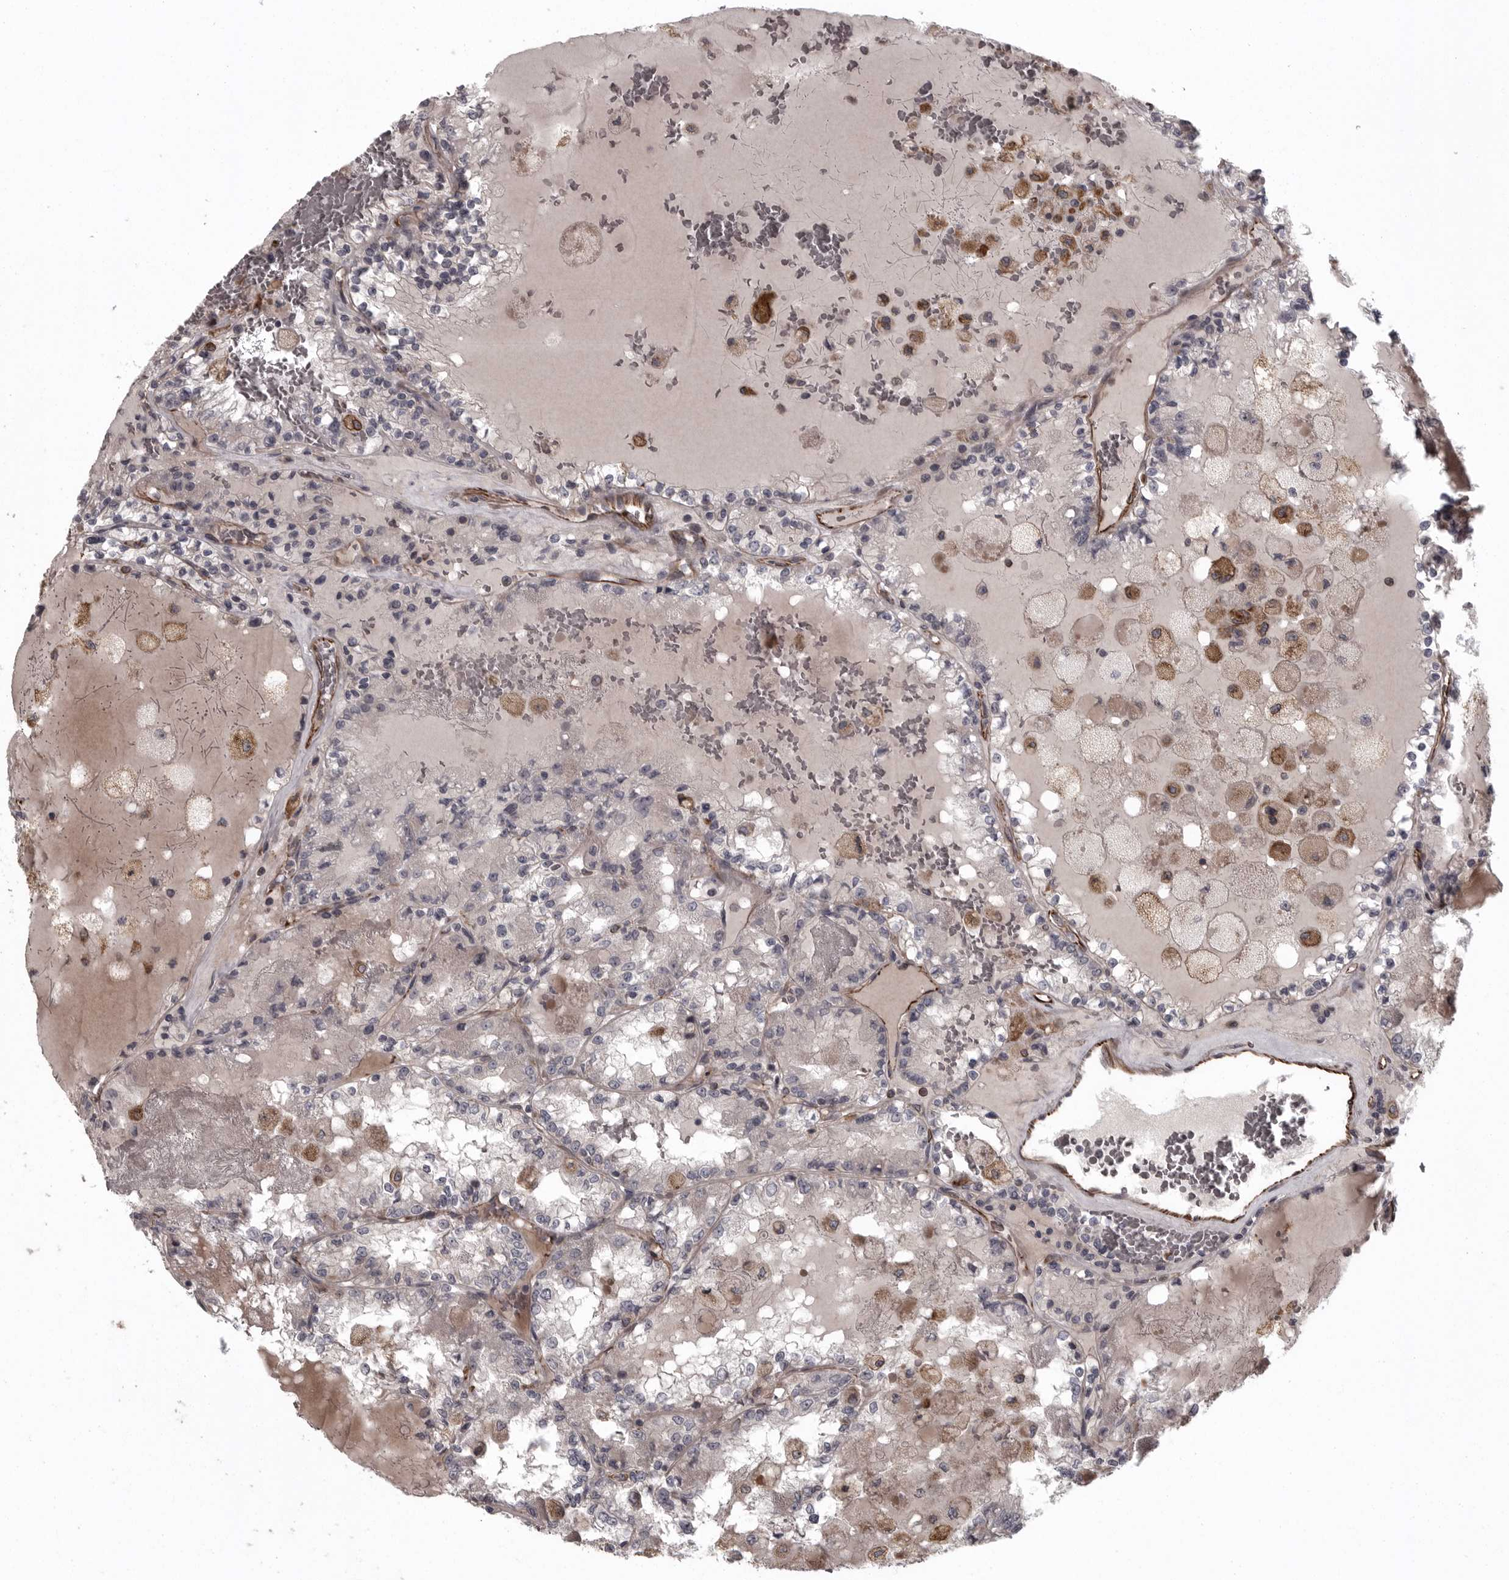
{"staining": {"intensity": "negative", "quantity": "none", "location": "none"}, "tissue": "renal cancer", "cell_type": "Tumor cells", "image_type": "cancer", "snomed": [{"axis": "morphology", "description": "Adenocarcinoma, NOS"}, {"axis": "topography", "description": "Kidney"}], "caption": "Renal cancer was stained to show a protein in brown. There is no significant expression in tumor cells. The staining was performed using DAB to visualize the protein expression in brown, while the nuclei were stained in blue with hematoxylin (Magnification: 20x).", "gene": "FAAP100", "patient": {"sex": "female", "age": 56}}